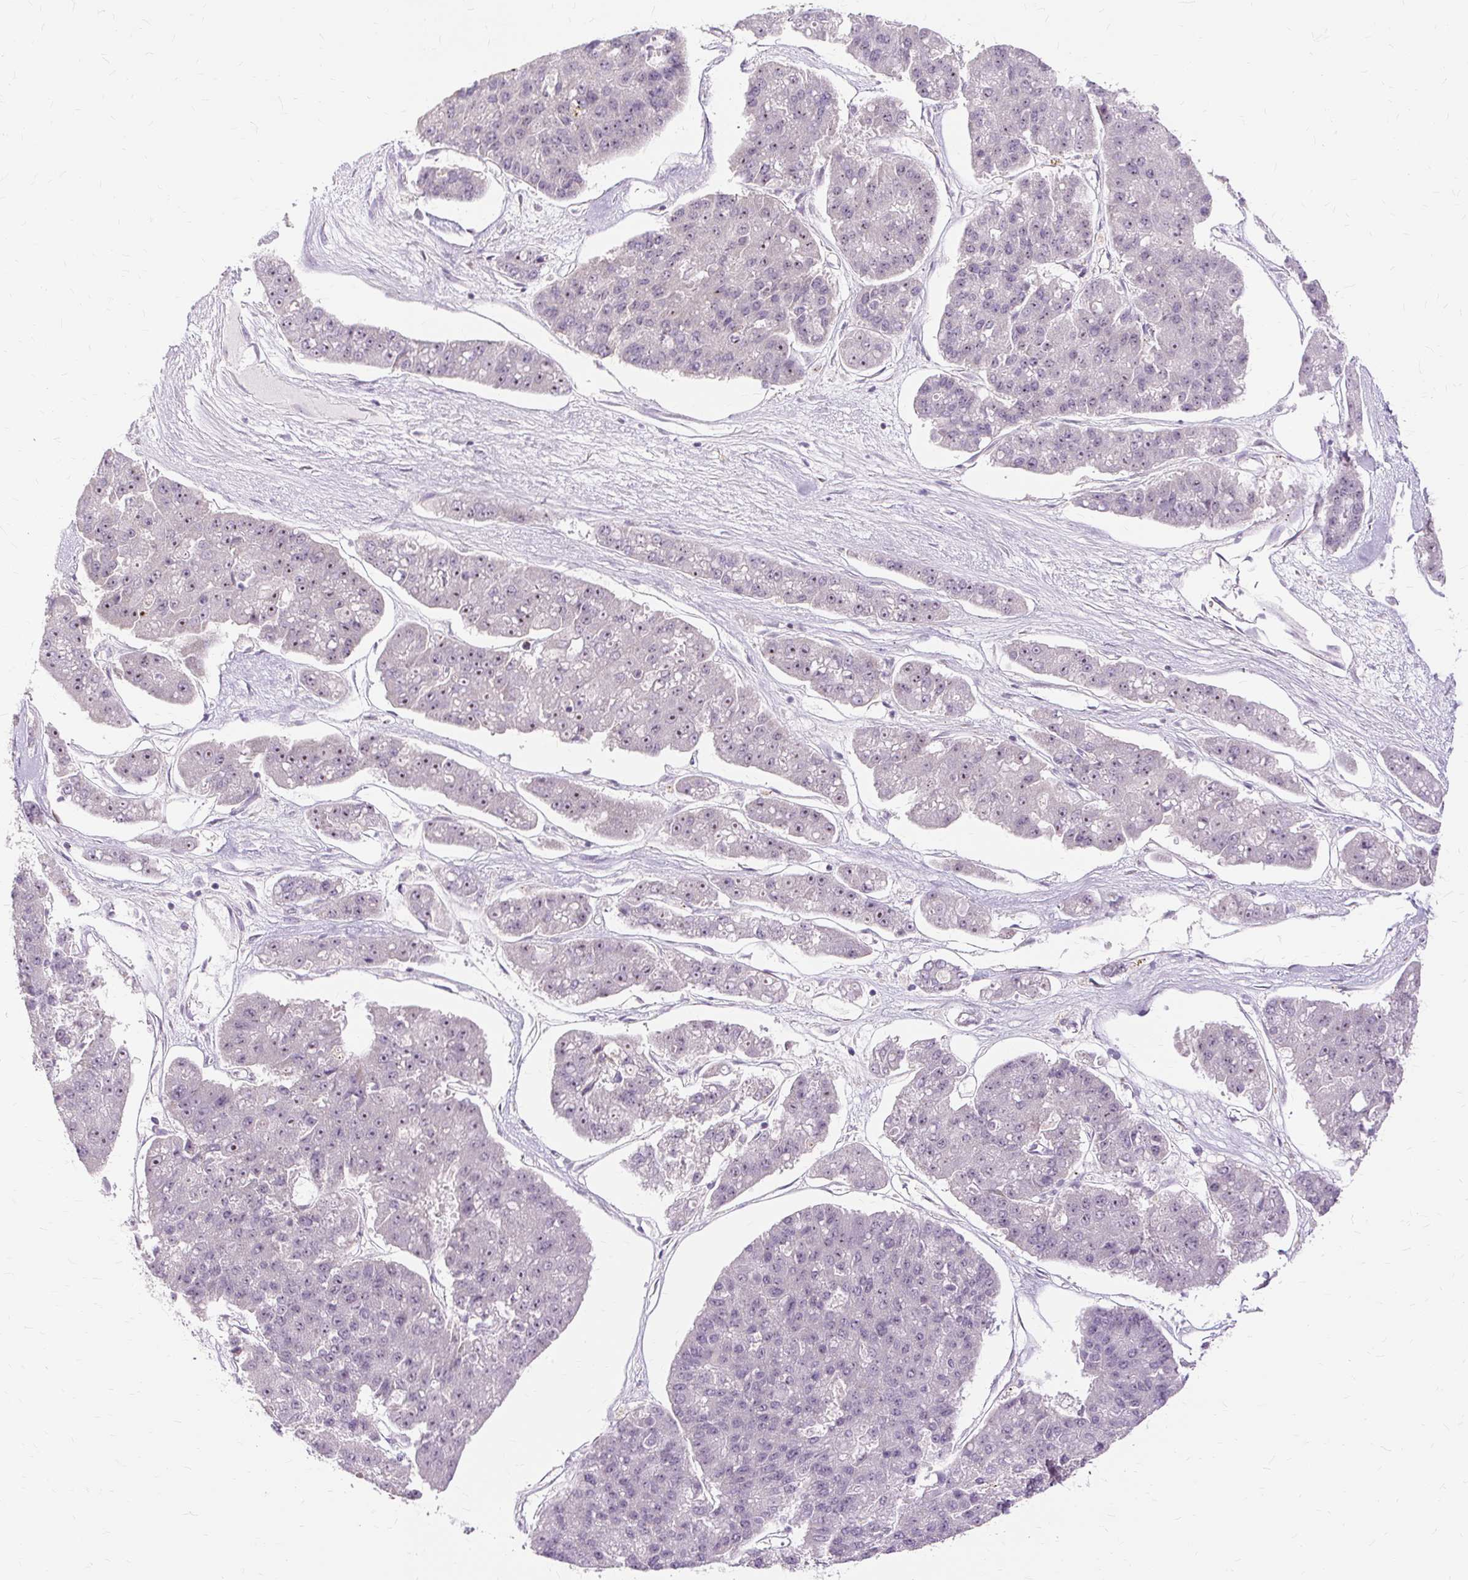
{"staining": {"intensity": "moderate", "quantity": "25%-75%", "location": "nuclear"}, "tissue": "pancreatic cancer", "cell_type": "Tumor cells", "image_type": "cancer", "snomed": [{"axis": "morphology", "description": "Adenocarcinoma, NOS"}, {"axis": "topography", "description": "Pancreas"}], "caption": "Immunohistochemical staining of human pancreatic adenocarcinoma reveals medium levels of moderate nuclear protein staining in approximately 25%-75% of tumor cells.", "gene": "MMACHC", "patient": {"sex": "male", "age": 50}}